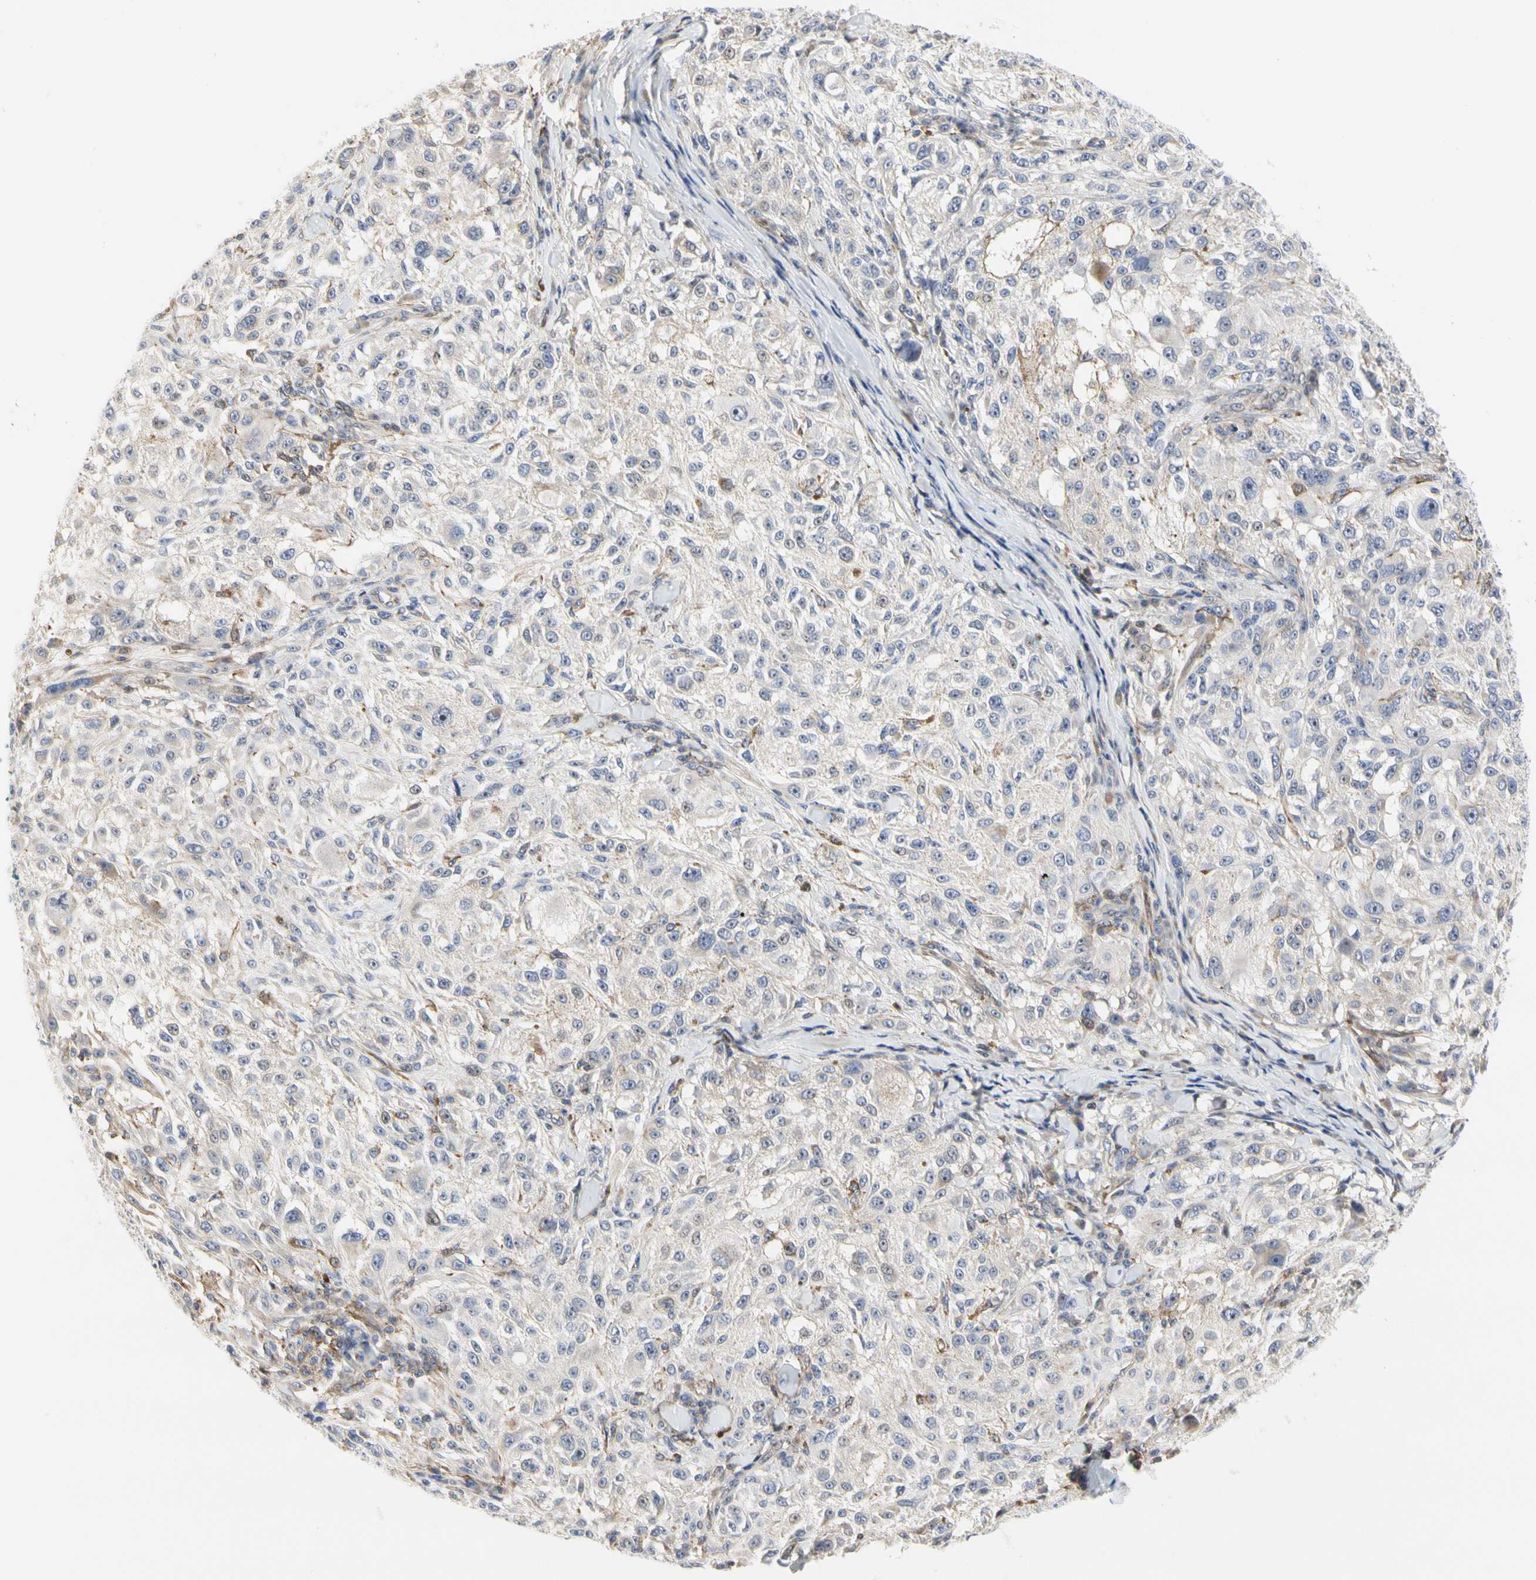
{"staining": {"intensity": "weak", "quantity": "<25%", "location": "cytoplasmic/membranous"}, "tissue": "melanoma", "cell_type": "Tumor cells", "image_type": "cancer", "snomed": [{"axis": "morphology", "description": "Necrosis, NOS"}, {"axis": "morphology", "description": "Malignant melanoma, NOS"}, {"axis": "topography", "description": "Skin"}], "caption": "Immunohistochemical staining of melanoma demonstrates no significant expression in tumor cells.", "gene": "SHANK2", "patient": {"sex": "female", "age": 87}}